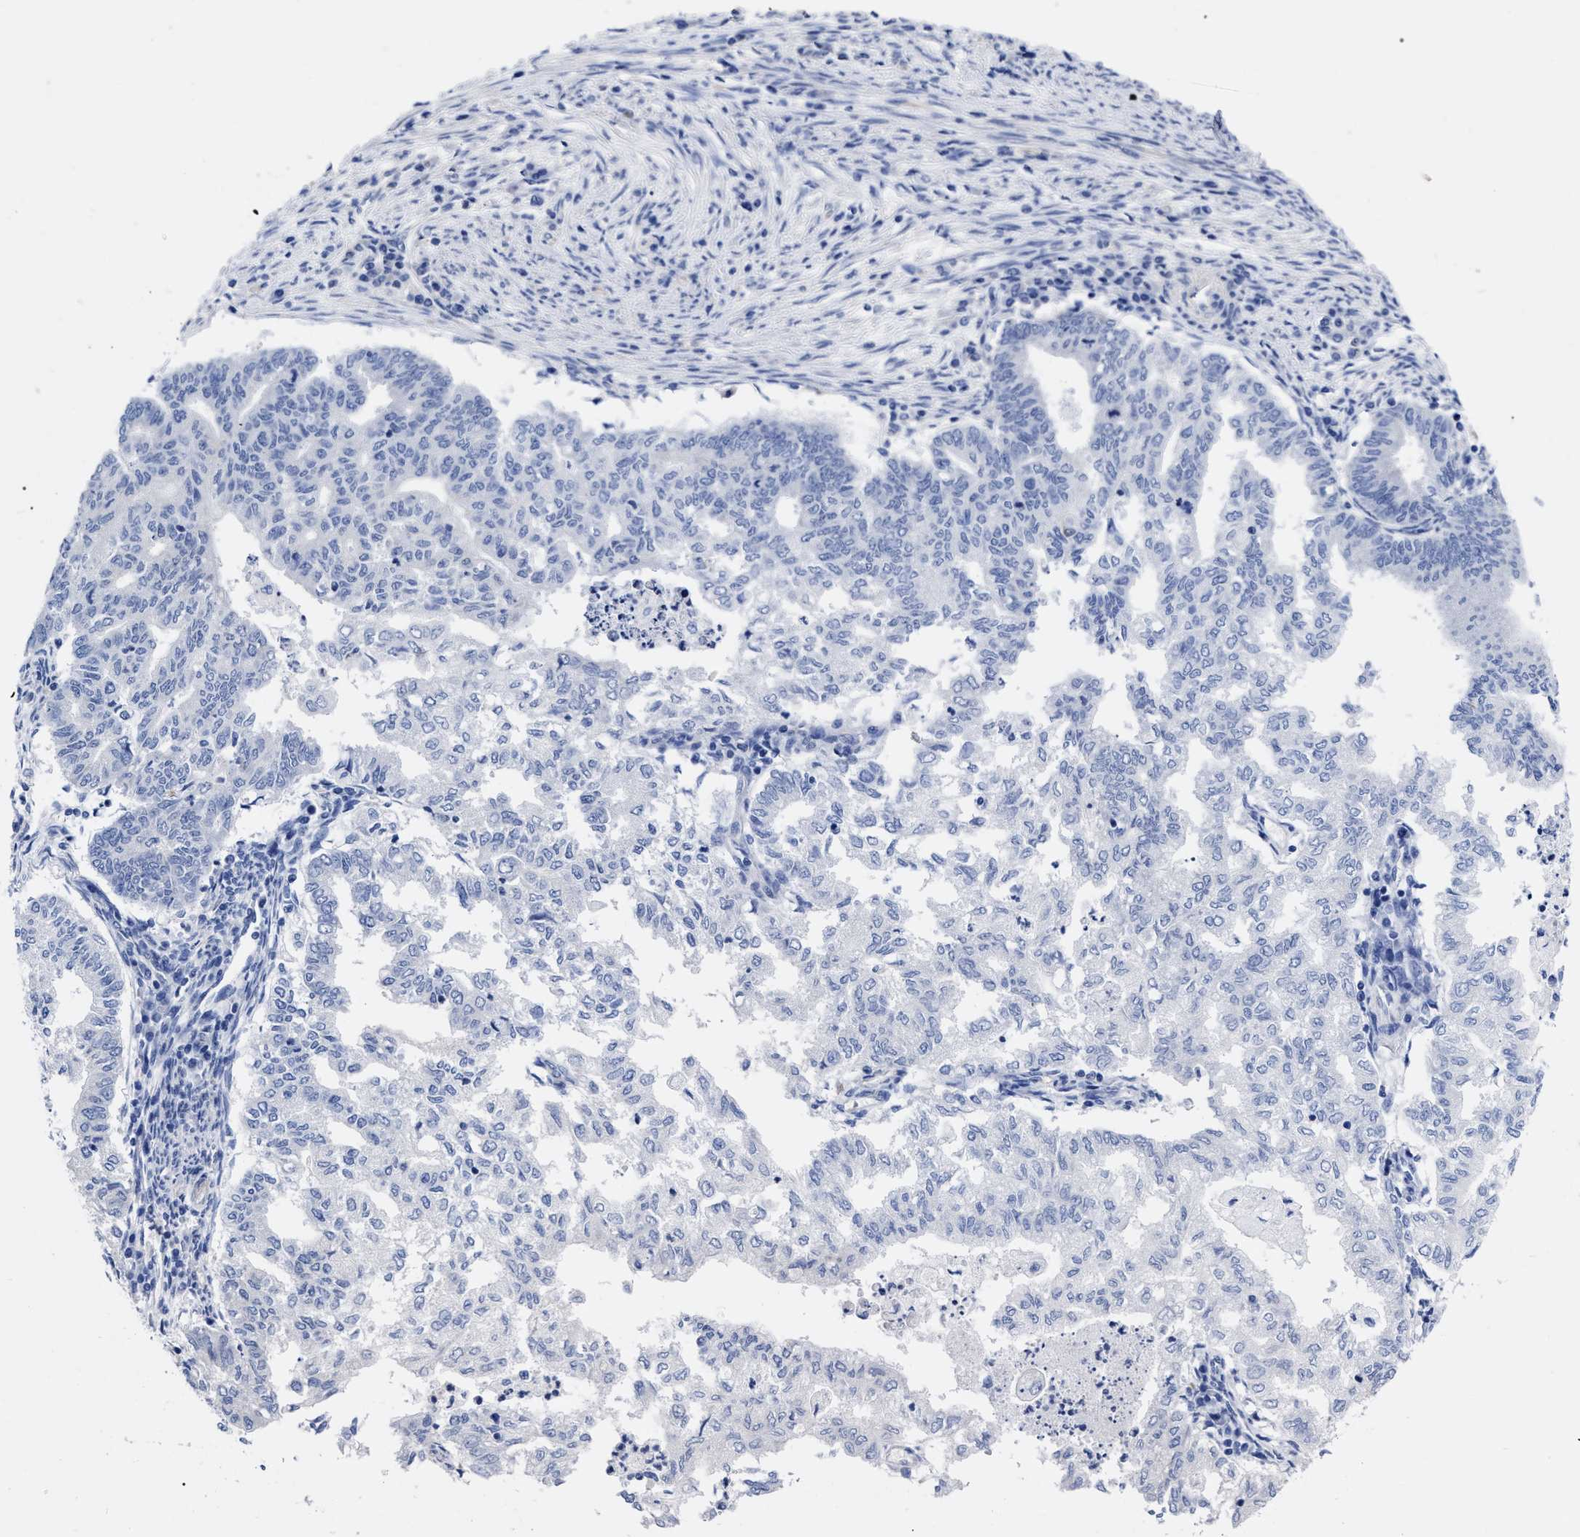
{"staining": {"intensity": "negative", "quantity": "none", "location": "none"}, "tissue": "endometrial cancer", "cell_type": "Tumor cells", "image_type": "cancer", "snomed": [{"axis": "morphology", "description": "Polyp, NOS"}, {"axis": "morphology", "description": "Adenocarcinoma, NOS"}, {"axis": "morphology", "description": "Adenoma, NOS"}, {"axis": "topography", "description": "Endometrium"}], "caption": "Tumor cells show no significant protein positivity in endometrial adenoma.", "gene": "IRAG2", "patient": {"sex": "female", "age": 79}}